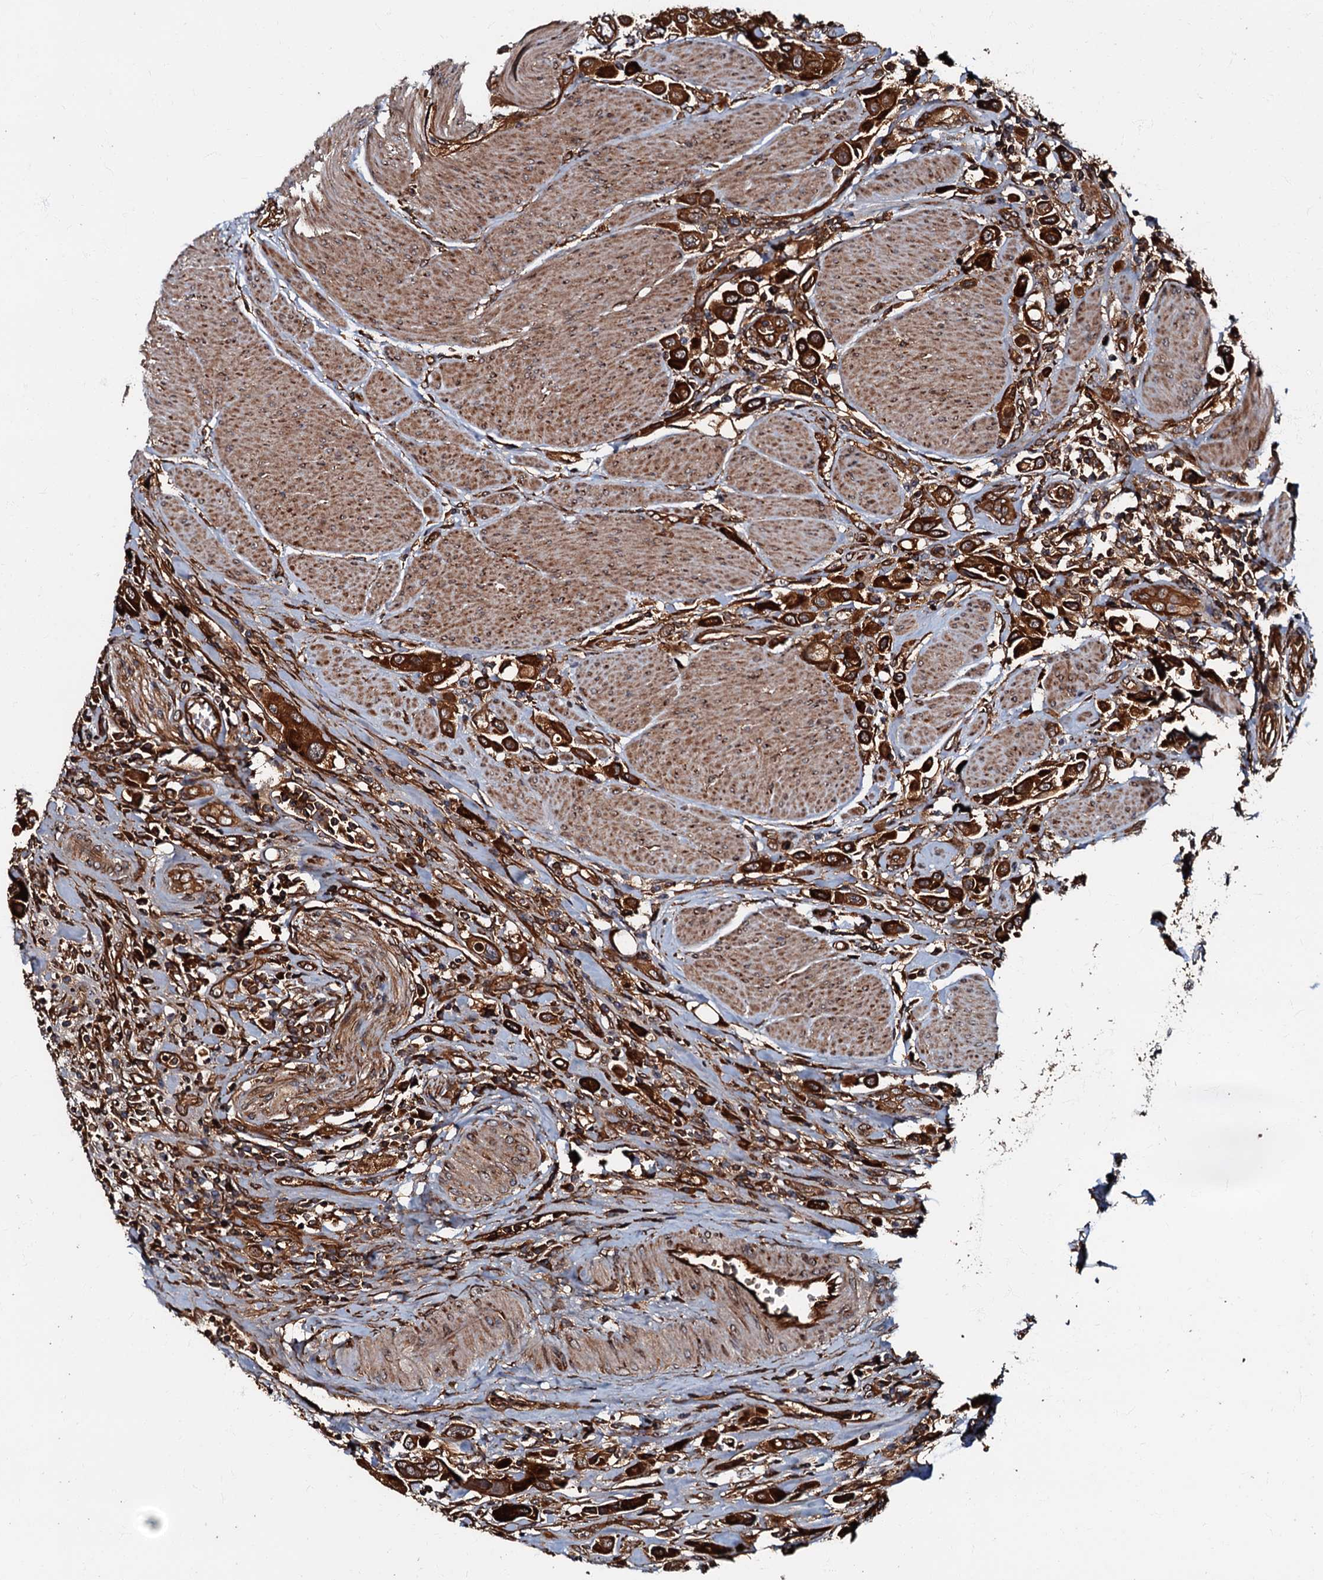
{"staining": {"intensity": "strong", "quantity": ">75%", "location": "cytoplasmic/membranous"}, "tissue": "urothelial cancer", "cell_type": "Tumor cells", "image_type": "cancer", "snomed": [{"axis": "morphology", "description": "Urothelial carcinoma, High grade"}, {"axis": "topography", "description": "Urinary bladder"}], "caption": "DAB (3,3'-diaminobenzidine) immunohistochemical staining of human urothelial cancer shows strong cytoplasmic/membranous protein staining in approximately >75% of tumor cells.", "gene": "BLOC1S6", "patient": {"sex": "male", "age": 50}}